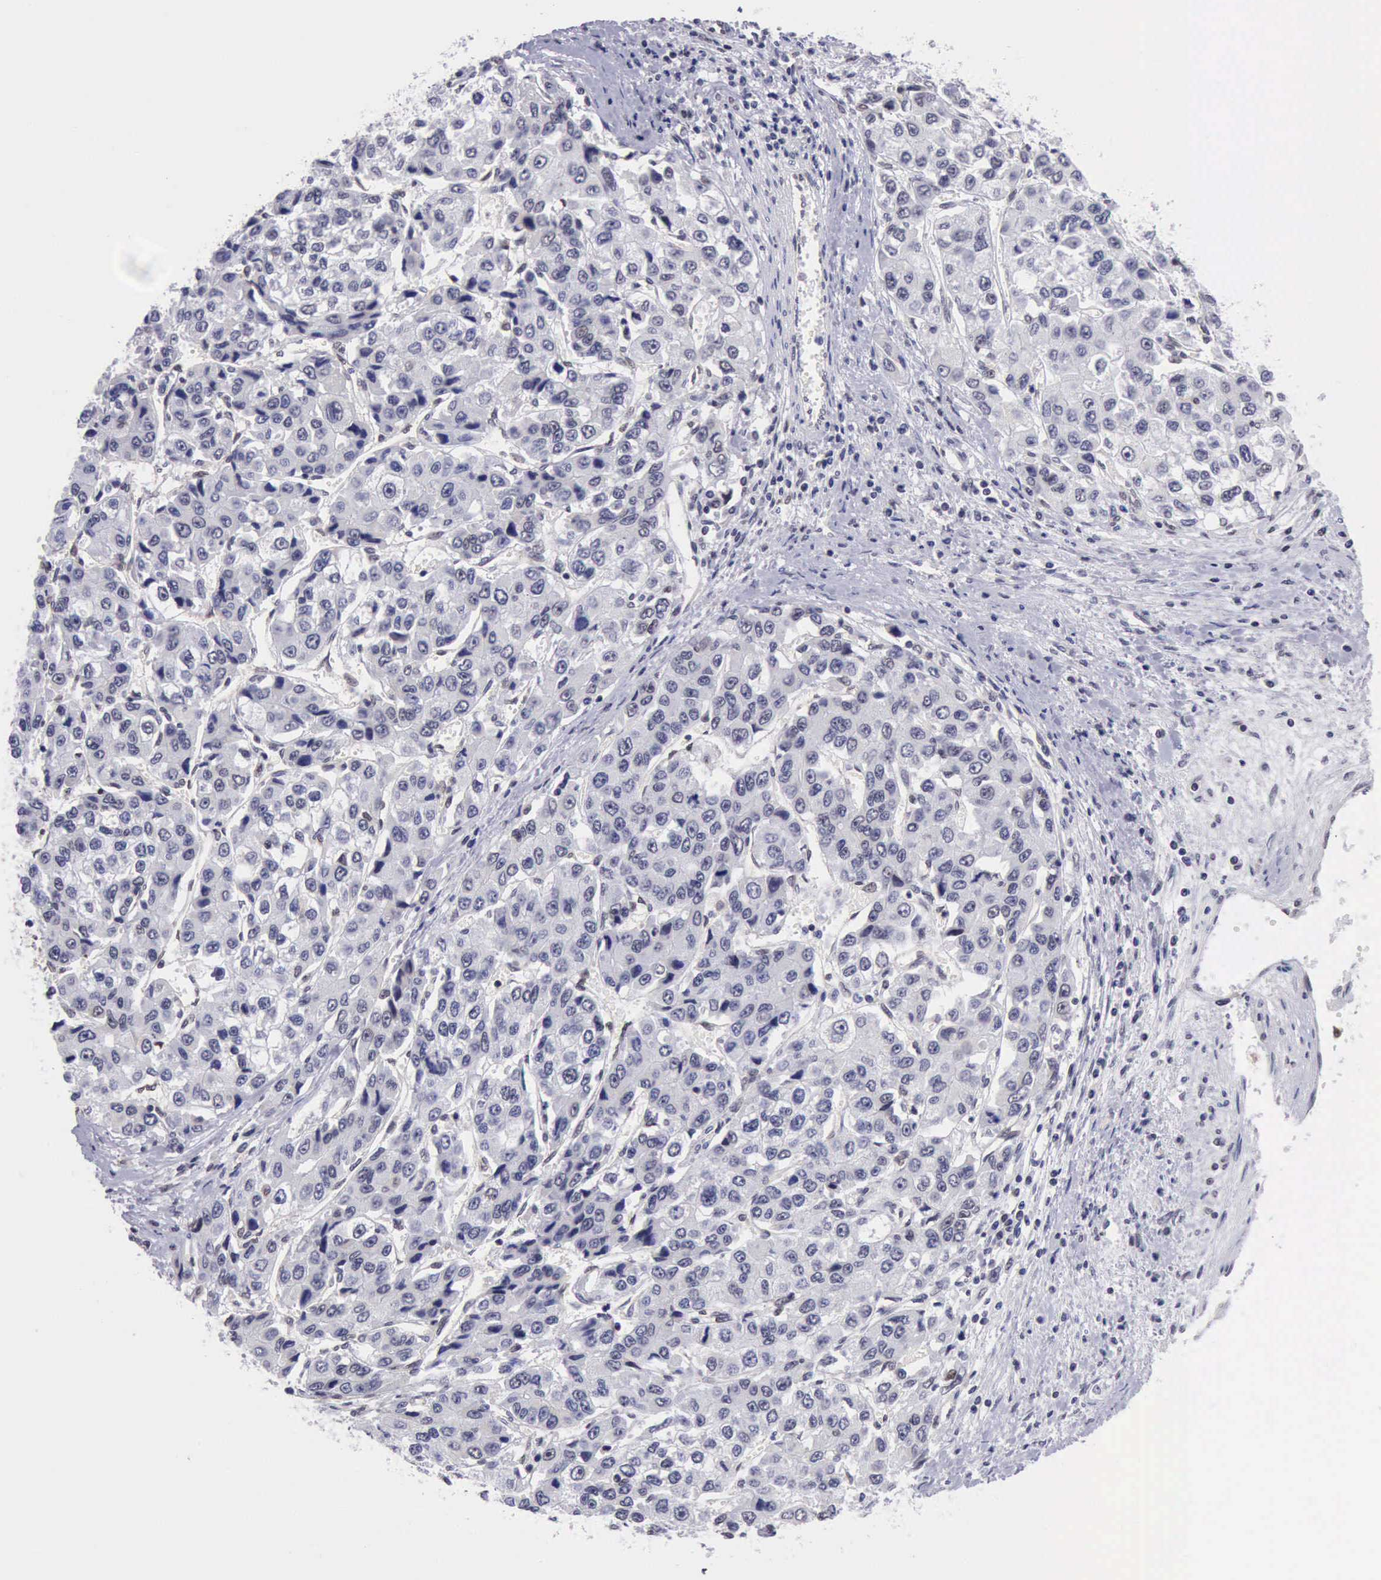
{"staining": {"intensity": "negative", "quantity": "none", "location": "none"}, "tissue": "liver cancer", "cell_type": "Tumor cells", "image_type": "cancer", "snomed": [{"axis": "morphology", "description": "Carcinoma, Hepatocellular, NOS"}, {"axis": "topography", "description": "Liver"}], "caption": "This is a micrograph of immunohistochemistry staining of liver hepatocellular carcinoma, which shows no staining in tumor cells.", "gene": "ERCC4", "patient": {"sex": "female", "age": 66}}